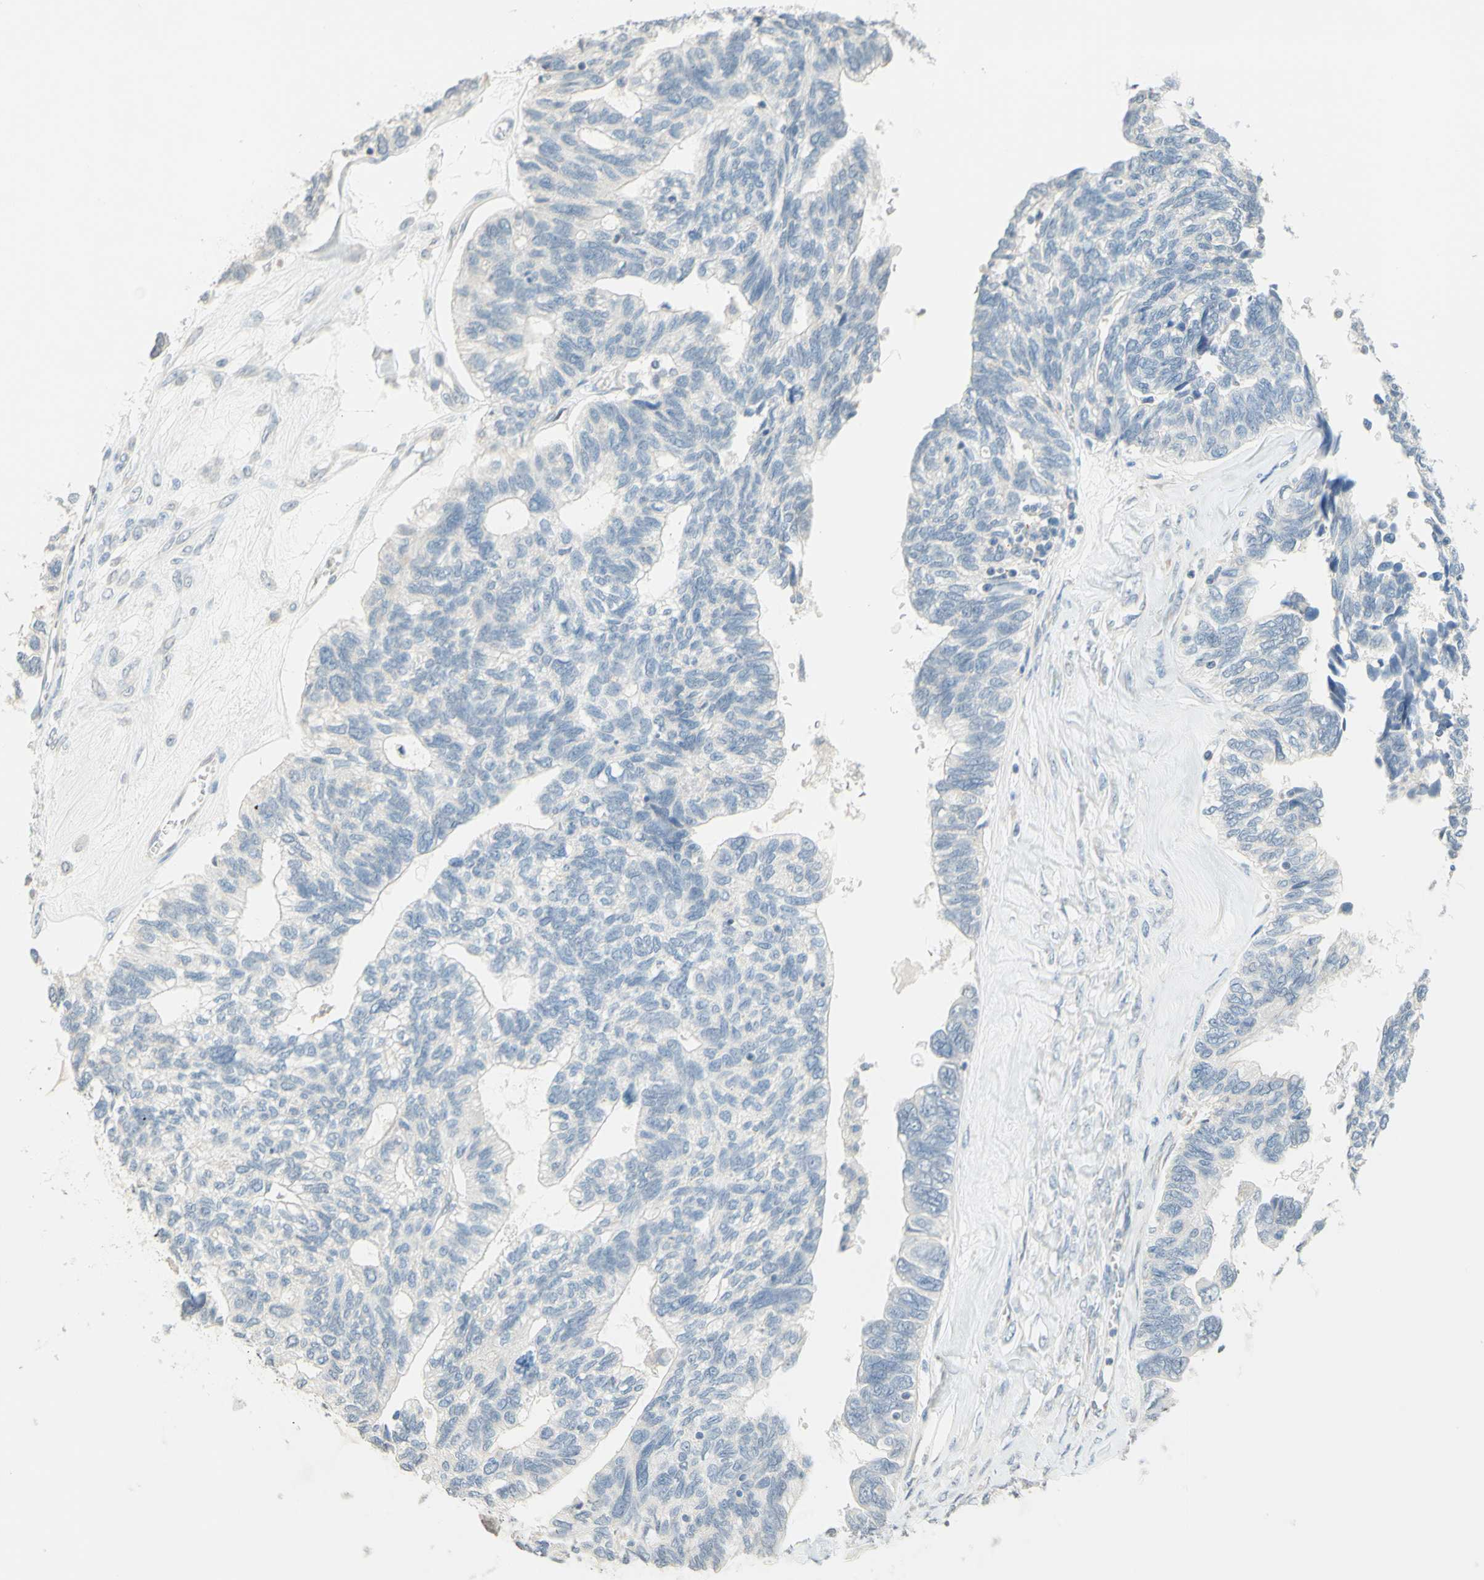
{"staining": {"intensity": "negative", "quantity": "none", "location": "none"}, "tissue": "ovarian cancer", "cell_type": "Tumor cells", "image_type": "cancer", "snomed": [{"axis": "morphology", "description": "Cystadenocarcinoma, serous, NOS"}, {"axis": "topography", "description": "Ovary"}], "caption": "Tumor cells are negative for brown protein staining in ovarian serous cystadenocarcinoma.", "gene": "MAG", "patient": {"sex": "female", "age": 79}}